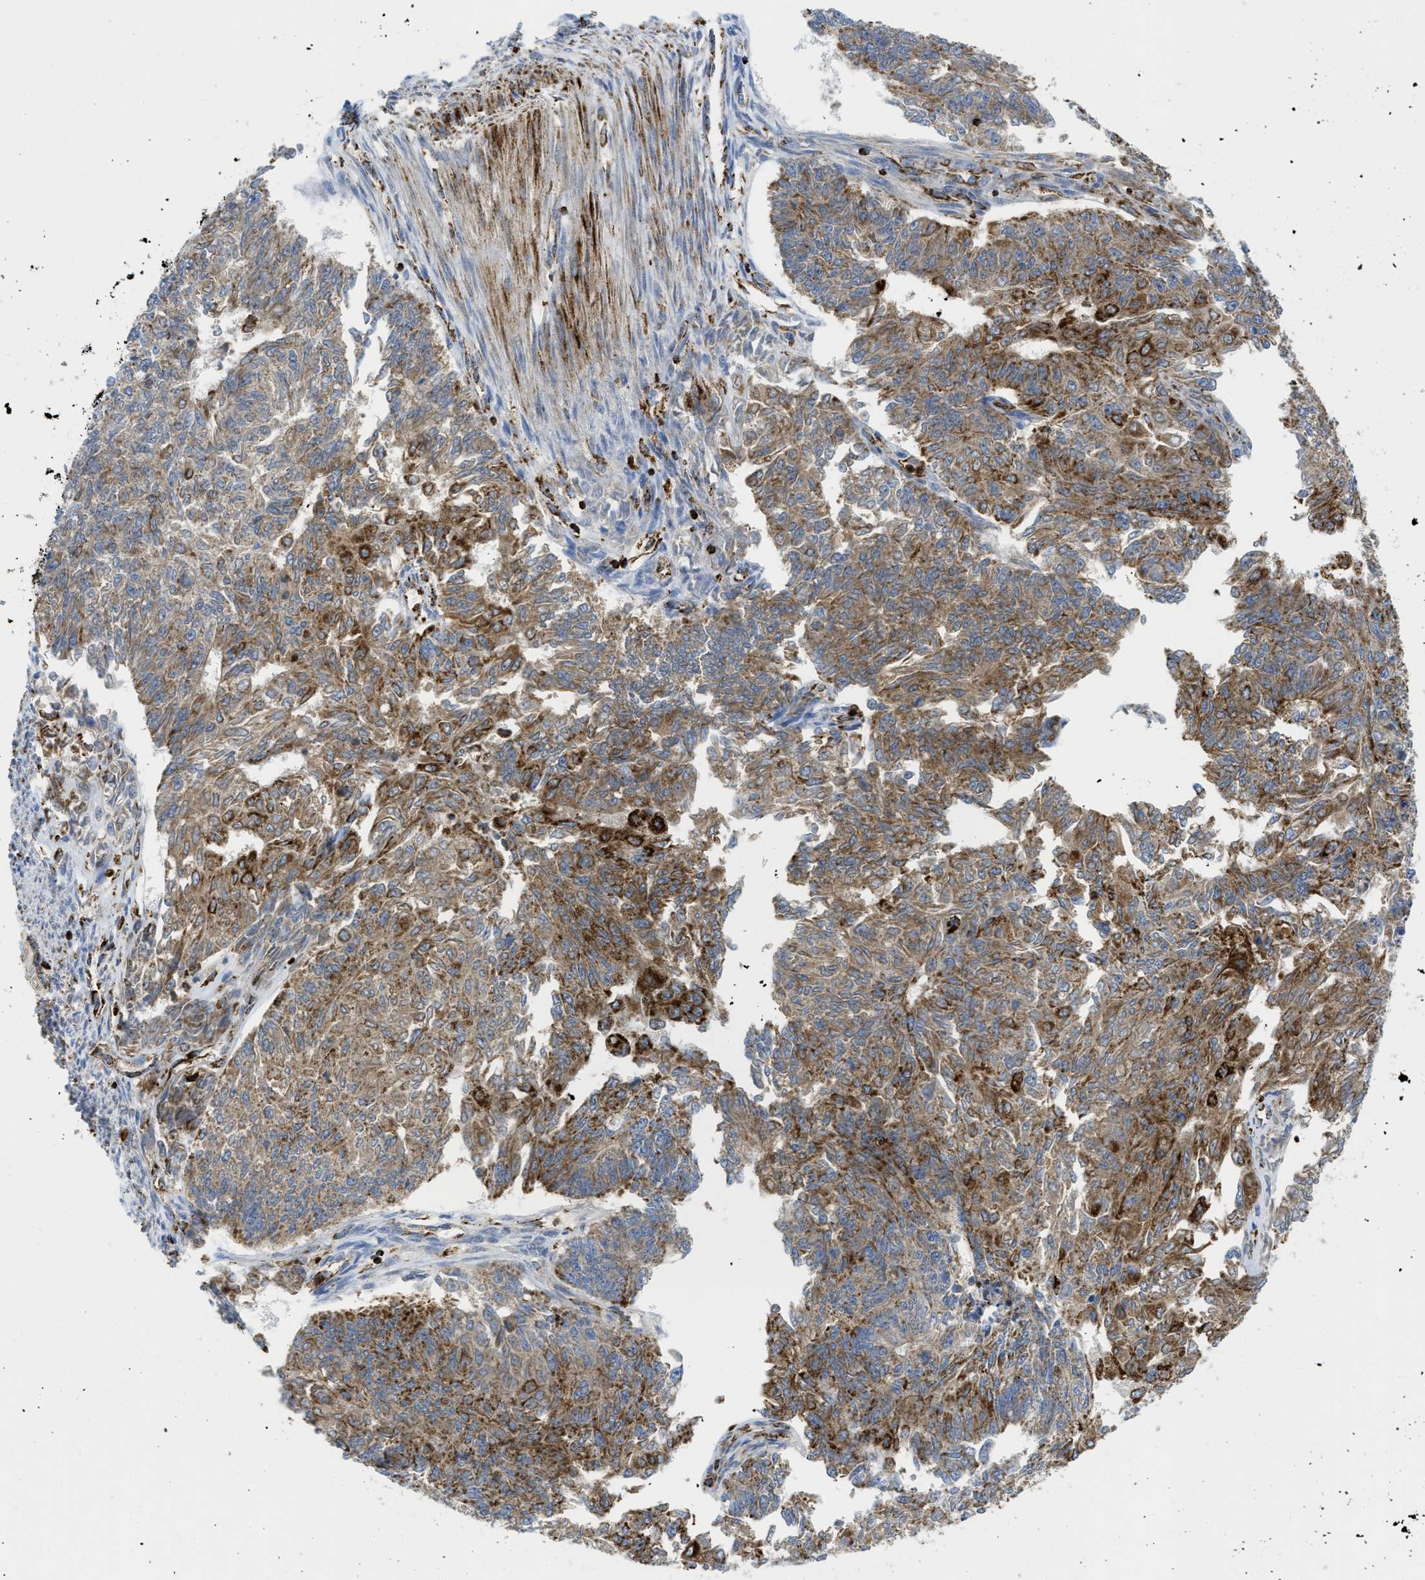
{"staining": {"intensity": "strong", "quantity": ">75%", "location": "cytoplasmic/membranous"}, "tissue": "endometrial cancer", "cell_type": "Tumor cells", "image_type": "cancer", "snomed": [{"axis": "morphology", "description": "Adenocarcinoma, NOS"}, {"axis": "topography", "description": "Endometrium"}], "caption": "This image demonstrates IHC staining of human endometrial cancer, with high strong cytoplasmic/membranous staining in about >75% of tumor cells.", "gene": "SQOR", "patient": {"sex": "female", "age": 32}}